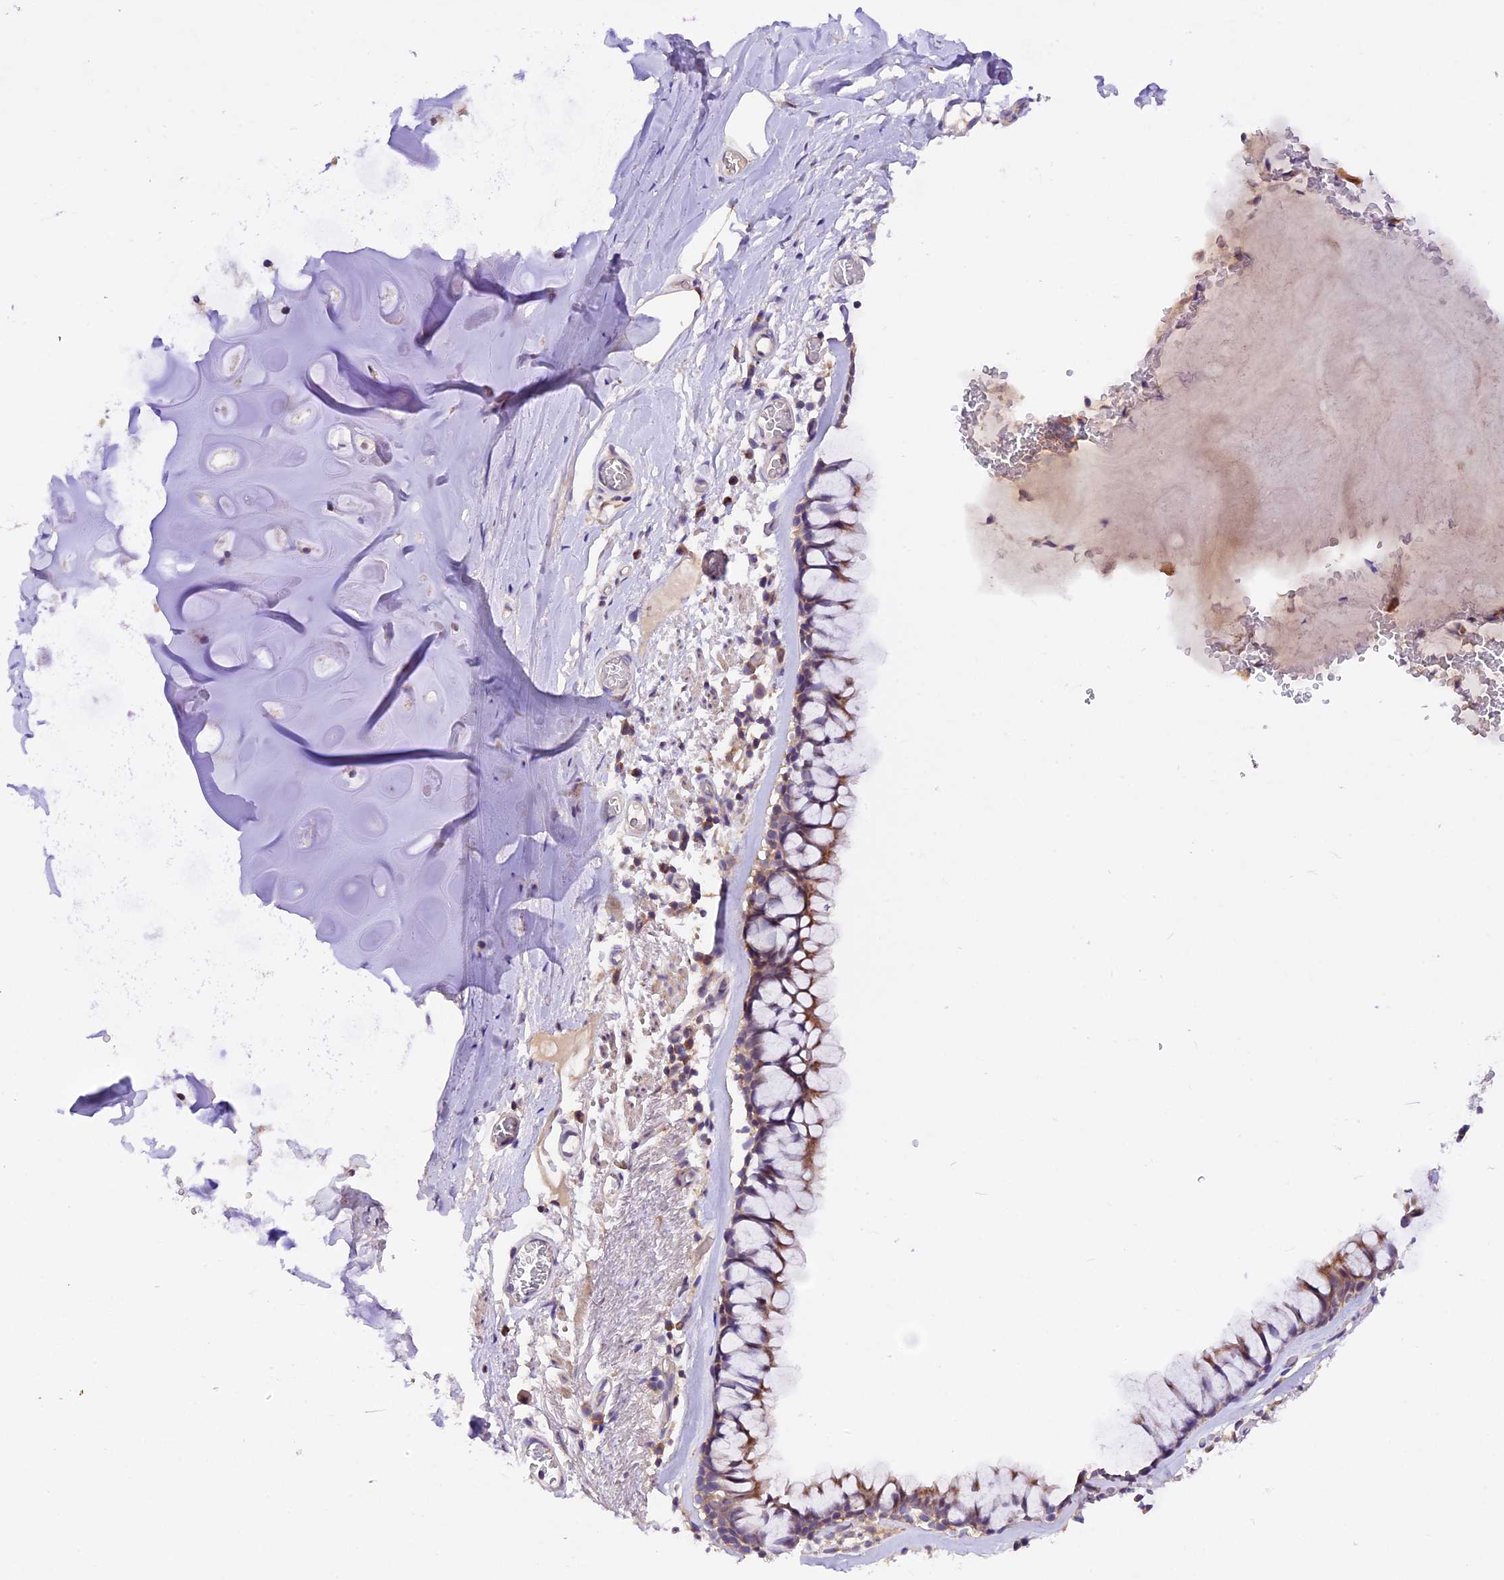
{"staining": {"intensity": "moderate", "quantity": "25%-75%", "location": "cytoplasmic/membranous"}, "tissue": "bronchus", "cell_type": "Respiratory epithelial cells", "image_type": "normal", "snomed": [{"axis": "morphology", "description": "Normal tissue, NOS"}, {"axis": "topography", "description": "Bronchus"}], "caption": "Protein expression by immunohistochemistry (IHC) displays moderate cytoplasmic/membranous expression in about 25%-75% of respiratory epithelial cells in benign bronchus. The protein of interest is shown in brown color, while the nuclei are stained blue.", "gene": "DDX28", "patient": {"sex": "male", "age": 65}}